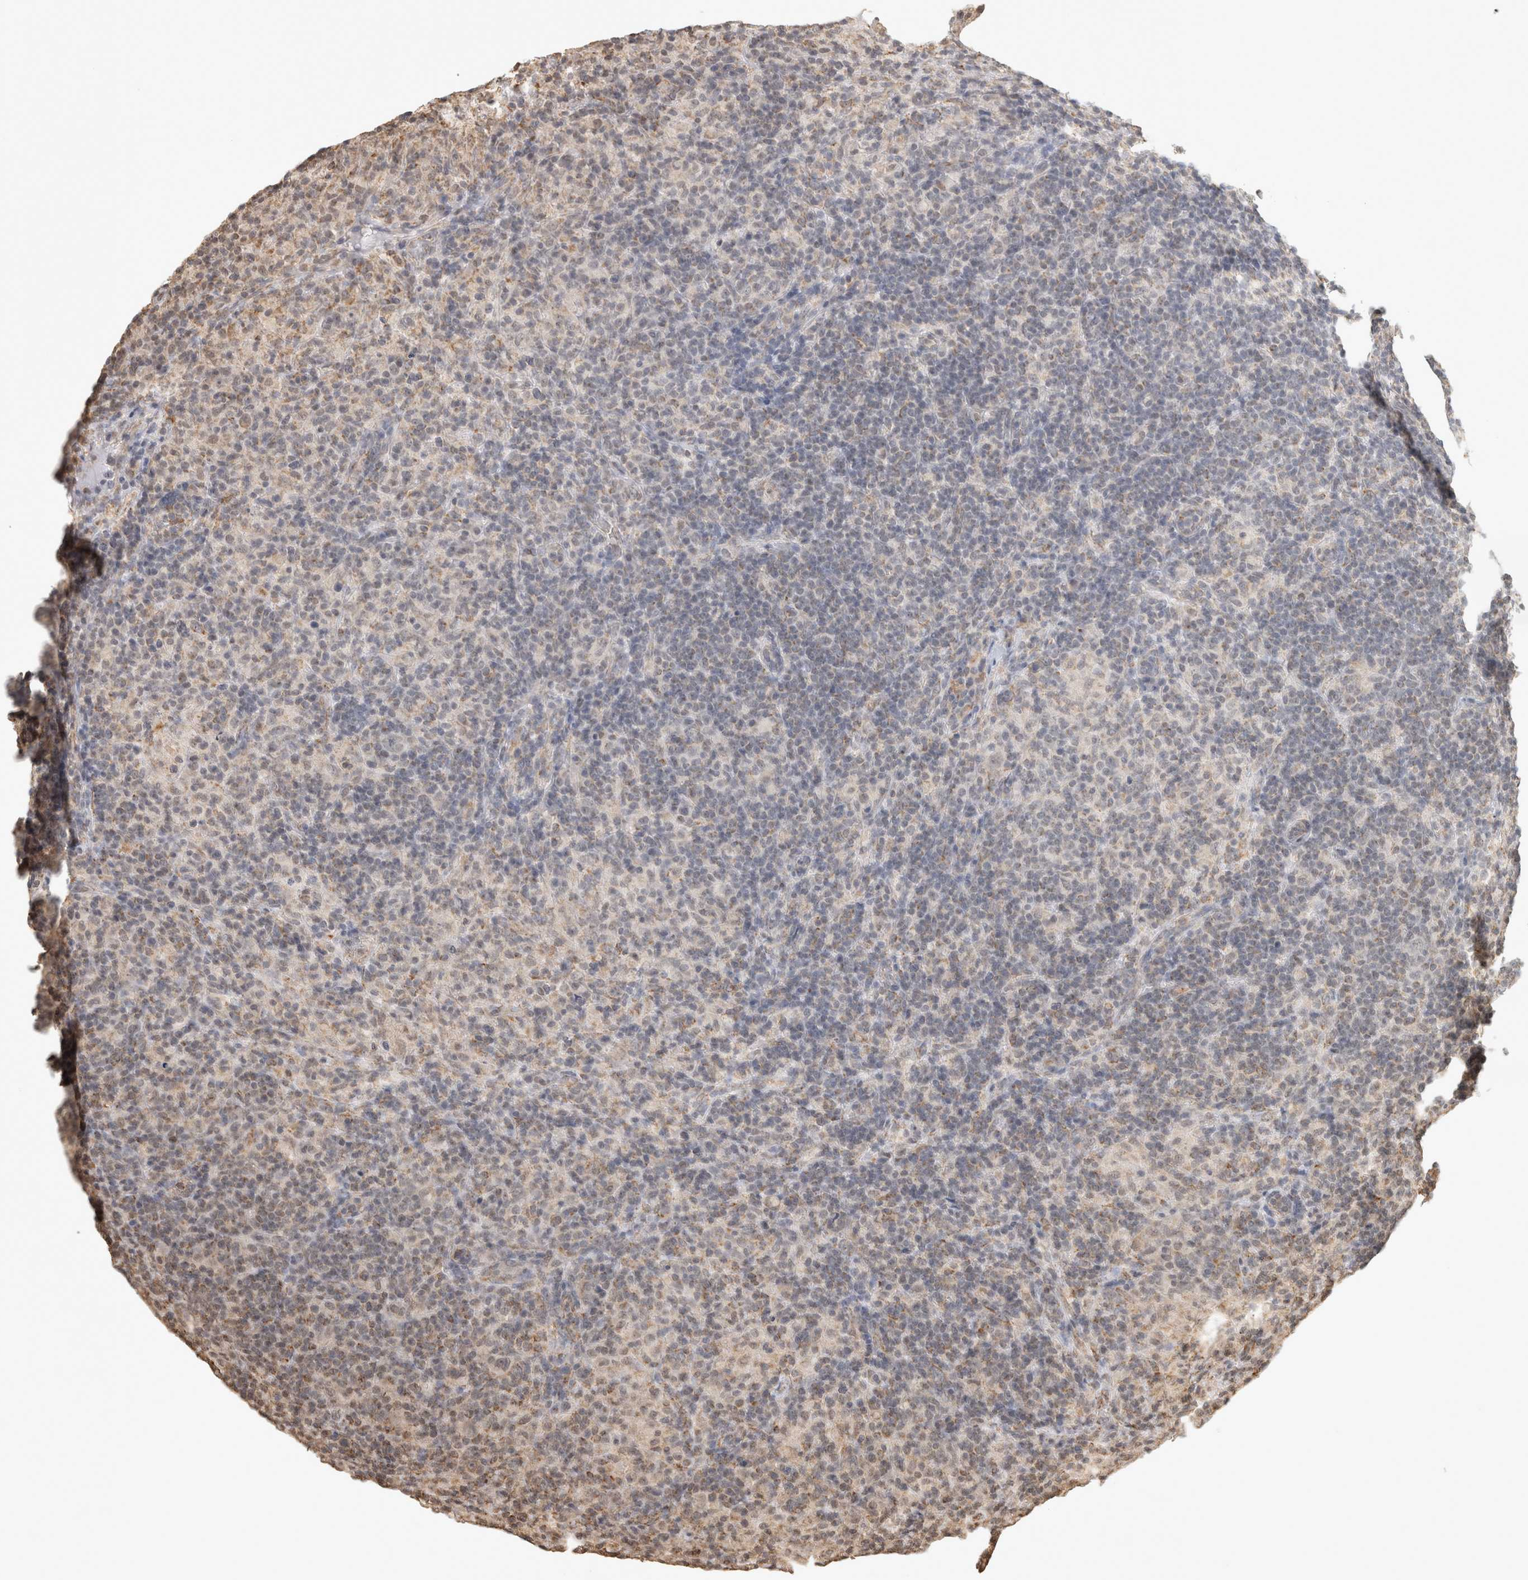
{"staining": {"intensity": "weak", "quantity": "<25%", "location": "cytoplasmic/membranous,nuclear"}, "tissue": "lymphoma", "cell_type": "Tumor cells", "image_type": "cancer", "snomed": [{"axis": "morphology", "description": "Hodgkin's disease, NOS"}, {"axis": "topography", "description": "Lymph node"}], "caption": "Immunohistochemistry (IHC) of human lymphoma exhibits no staining in tumor cells.", "gene": "BNIP3L", "patient": {"sex": "male", "age": 70}}